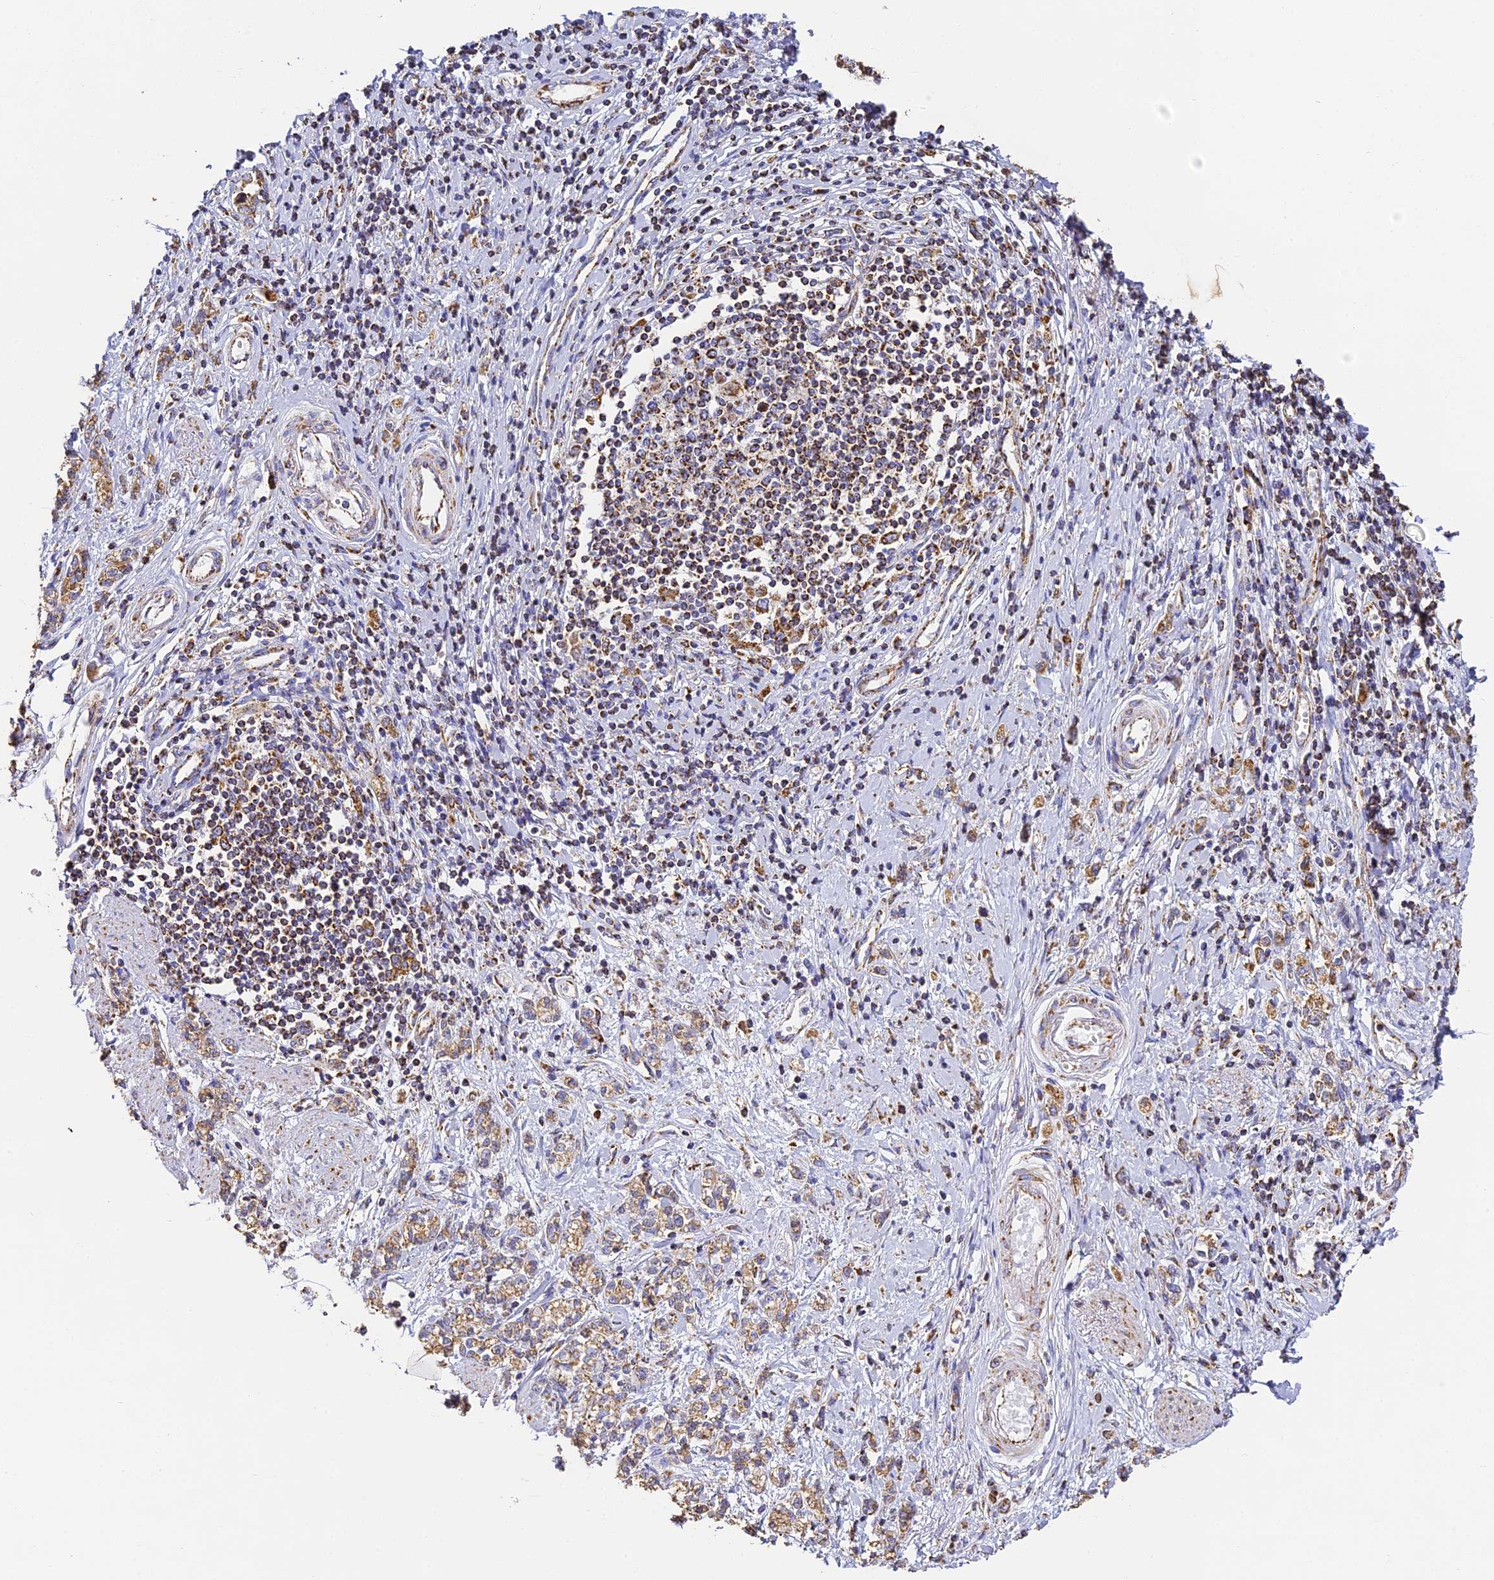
{"staining": {"intensity": "moderate", "quantity": "25%-75%", "location": "cytoplasmic/membranous"}, "tissue": "stomach cancer", "cell_type": "Tumor cells", "image_type": "cancer", "snomed": [{"axis": "morphology", "description": "Adenocarcinoma, NOS"}, {"axis": "topography", "description": "Stomach"}], "caption": "Stomach cancer (adenocarcinoma) tissue displays moderate cytoplasmic/membranous expression in approximately 25%-75% of tumor cells, visualized by immunohistochemistry.", "gene": "COX6C", "patient": {"sex": "female", "age": 76}}